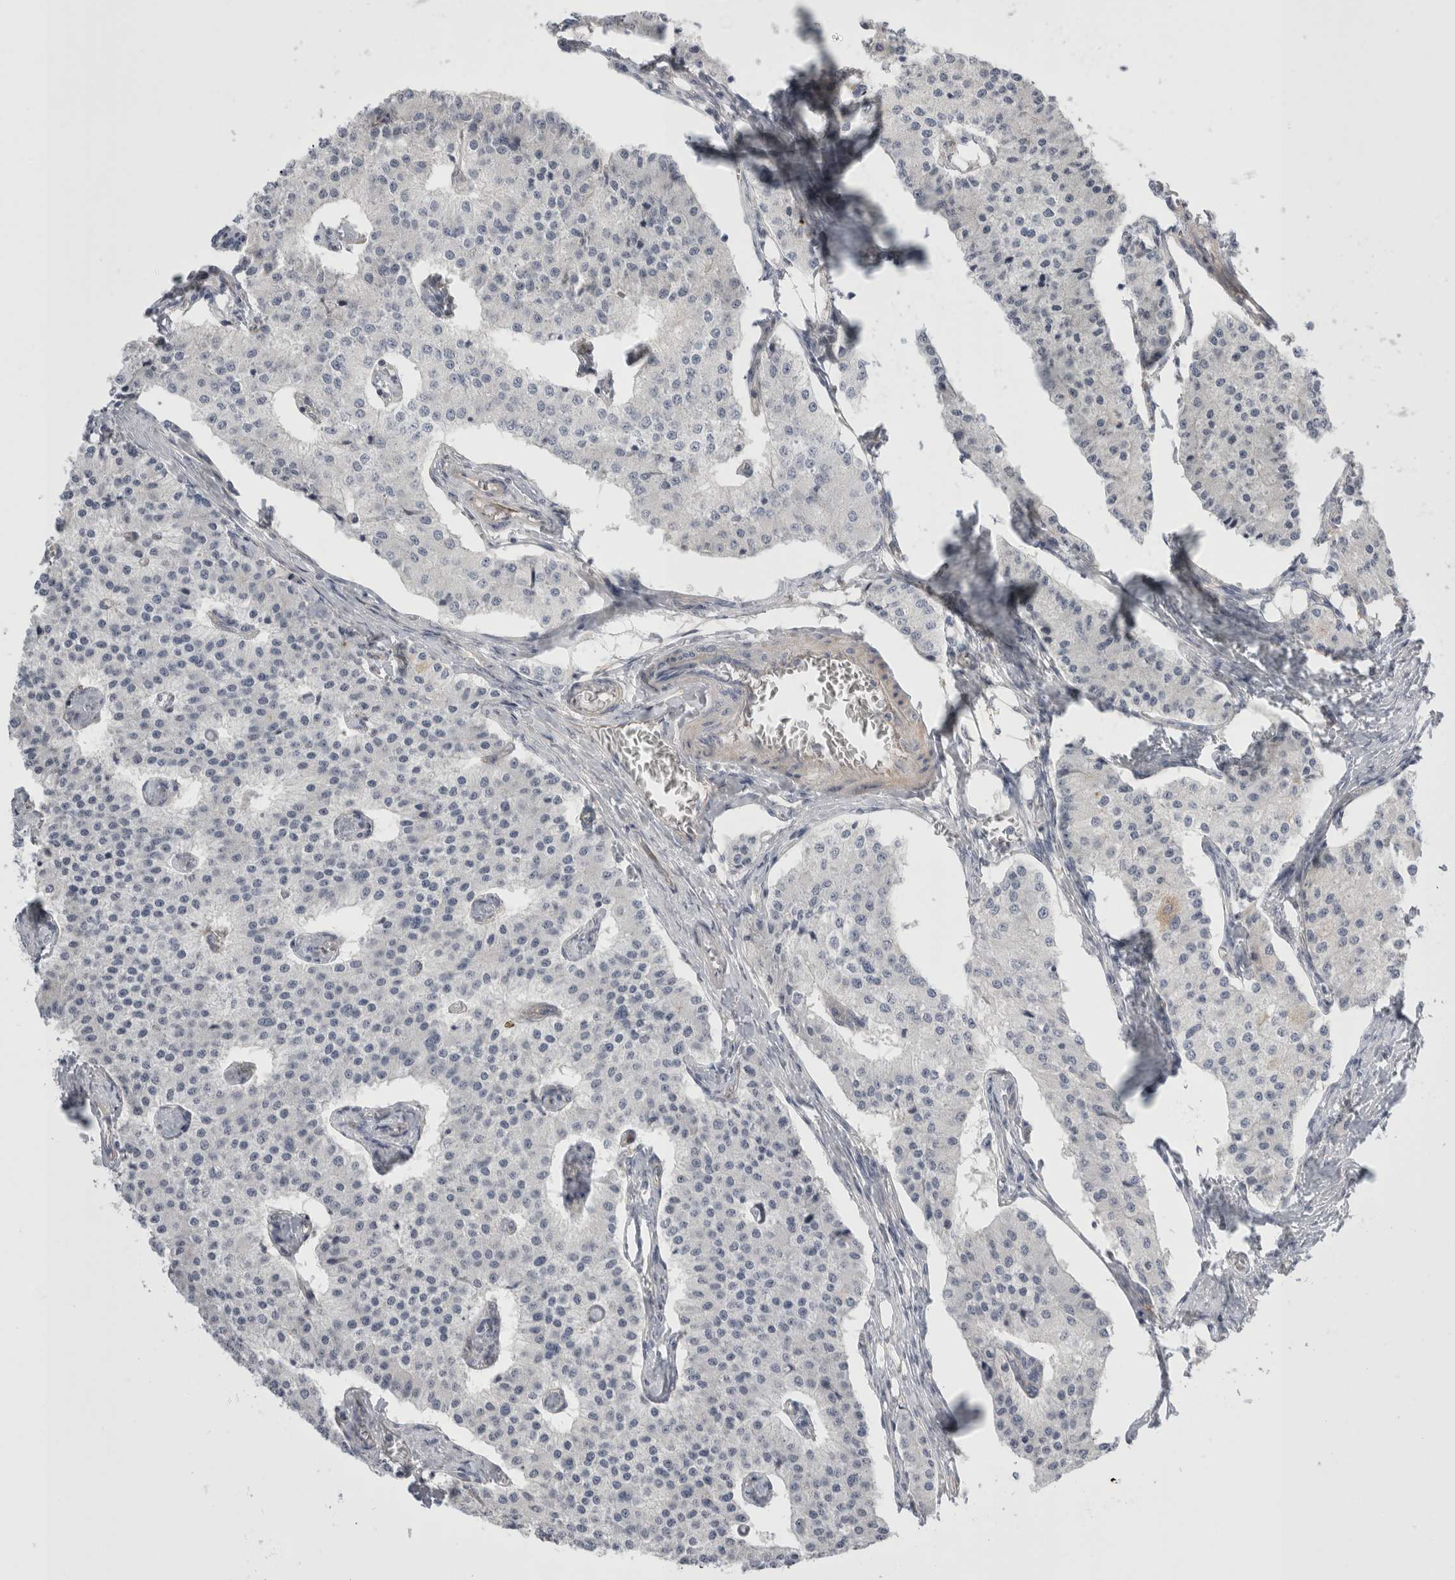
{"staining": {"intensity": "negative", "quantity": "none", "location": "none"}, "tissue": "carcinoid", "cell_type": "Tumor cells", "image_type": "cancer", "snomed": [{"axis": "morphology", "description": "Carcinoid, malignant, NOS"}, {"axis": "topography", "description": "Colon"}], "caption": "Tumor cells show no significant protein positivity in carcinoid (malignant). (DAB immunohistochemistry (IHC) visualized using brightfield microscopy, high magnification).", "gene": "VANGL1", "patient": {"sex": "female", "age": 52}}